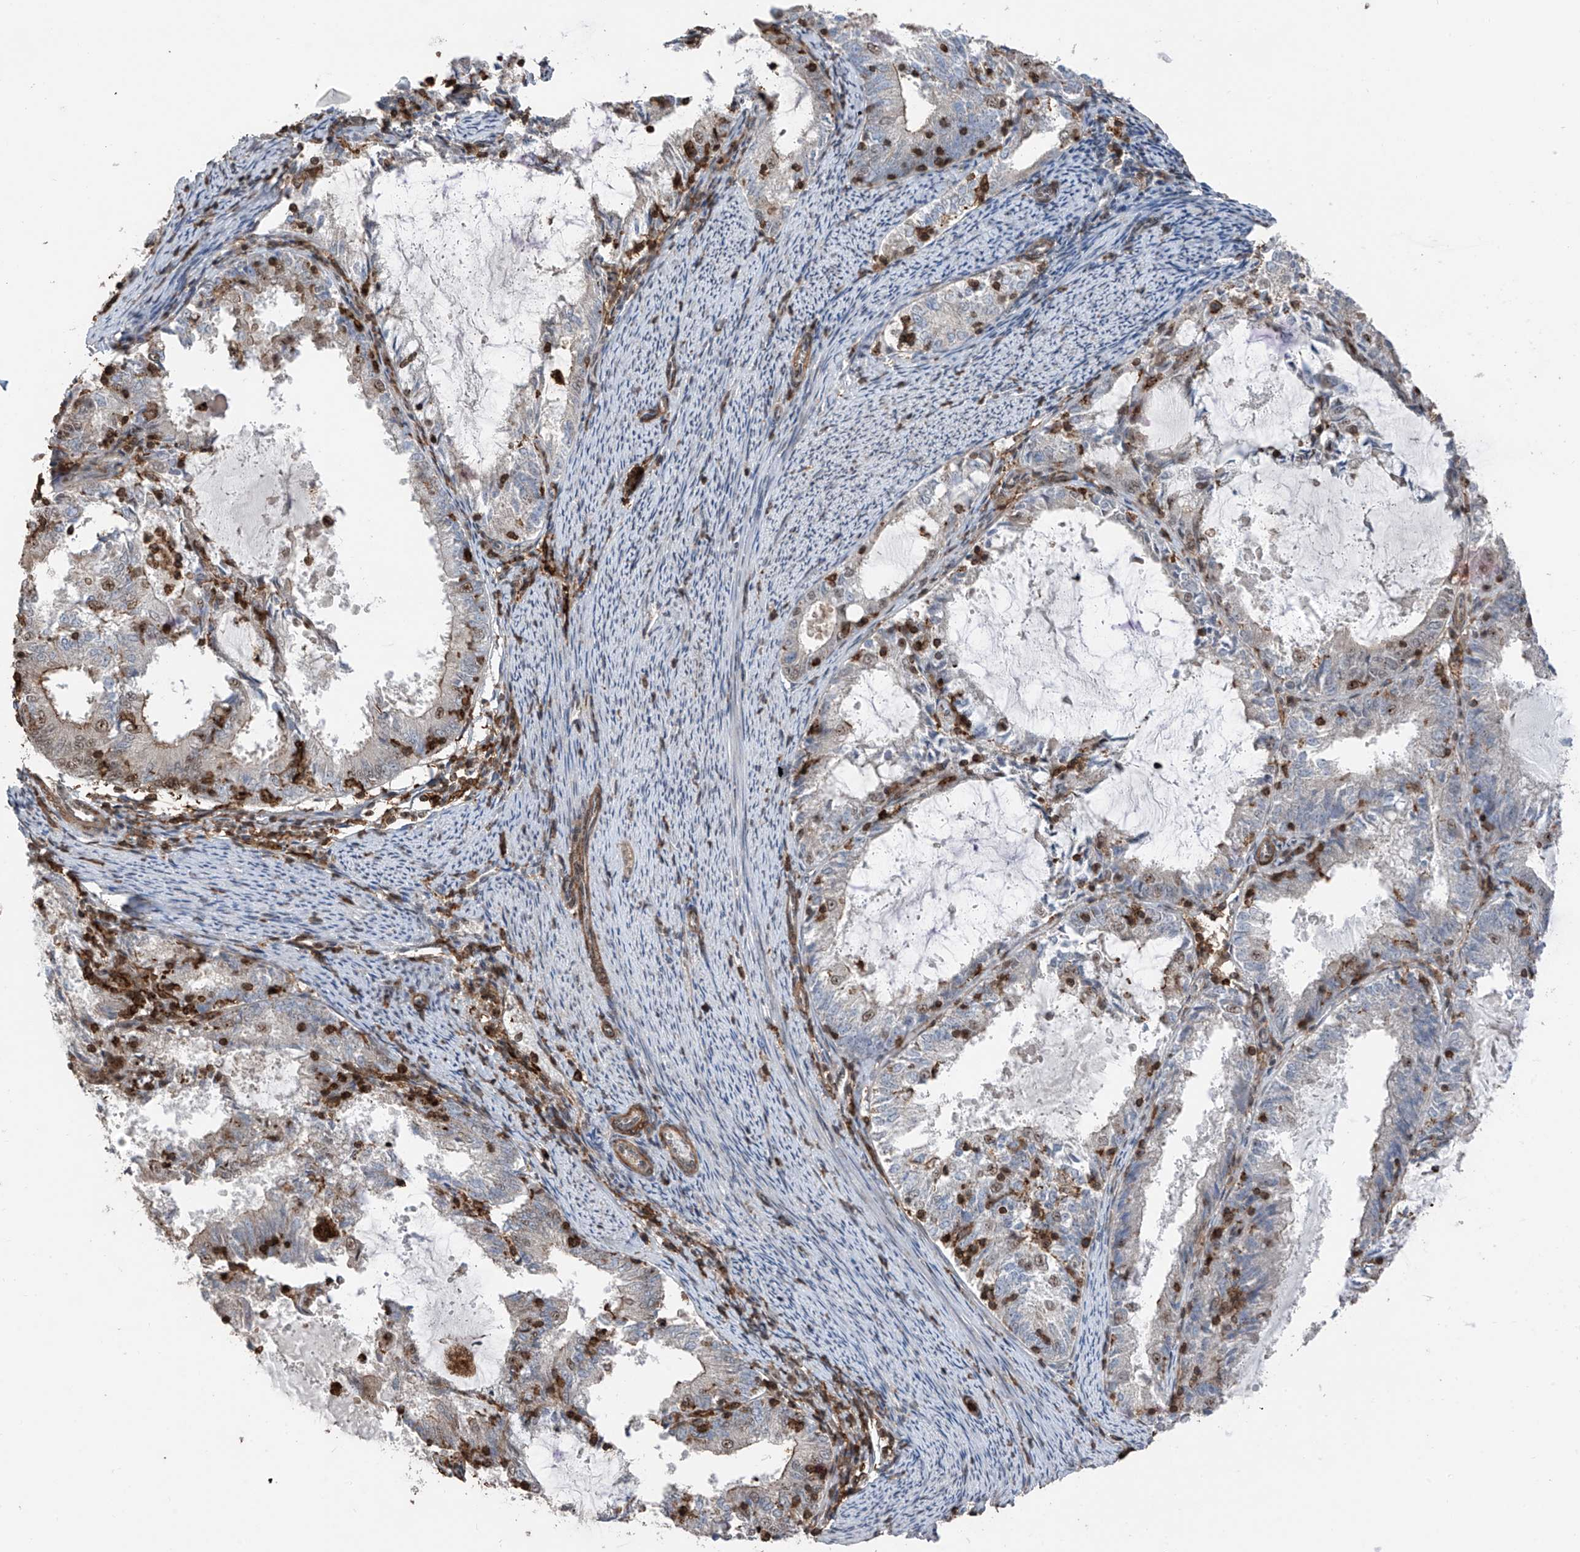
{"staining": {"intensity": "weak", "quantity": "<25%", "location": "nuclear"}, "tissue": "endometrial cancer", "cell_type": "Tumor cells", "image_type": "cancer", "snomed": [{"axis": "morphology", "description": "Adenocarcinoma, NOS"}, {"axis": "topography", "description": "Endometrium"}], "caption": "Tumor cells show no significant positivity in endometrial cancer (adenocarcinoma).", "gene": "MICAL1", "patient": {"sex": "female", "age": 57}}